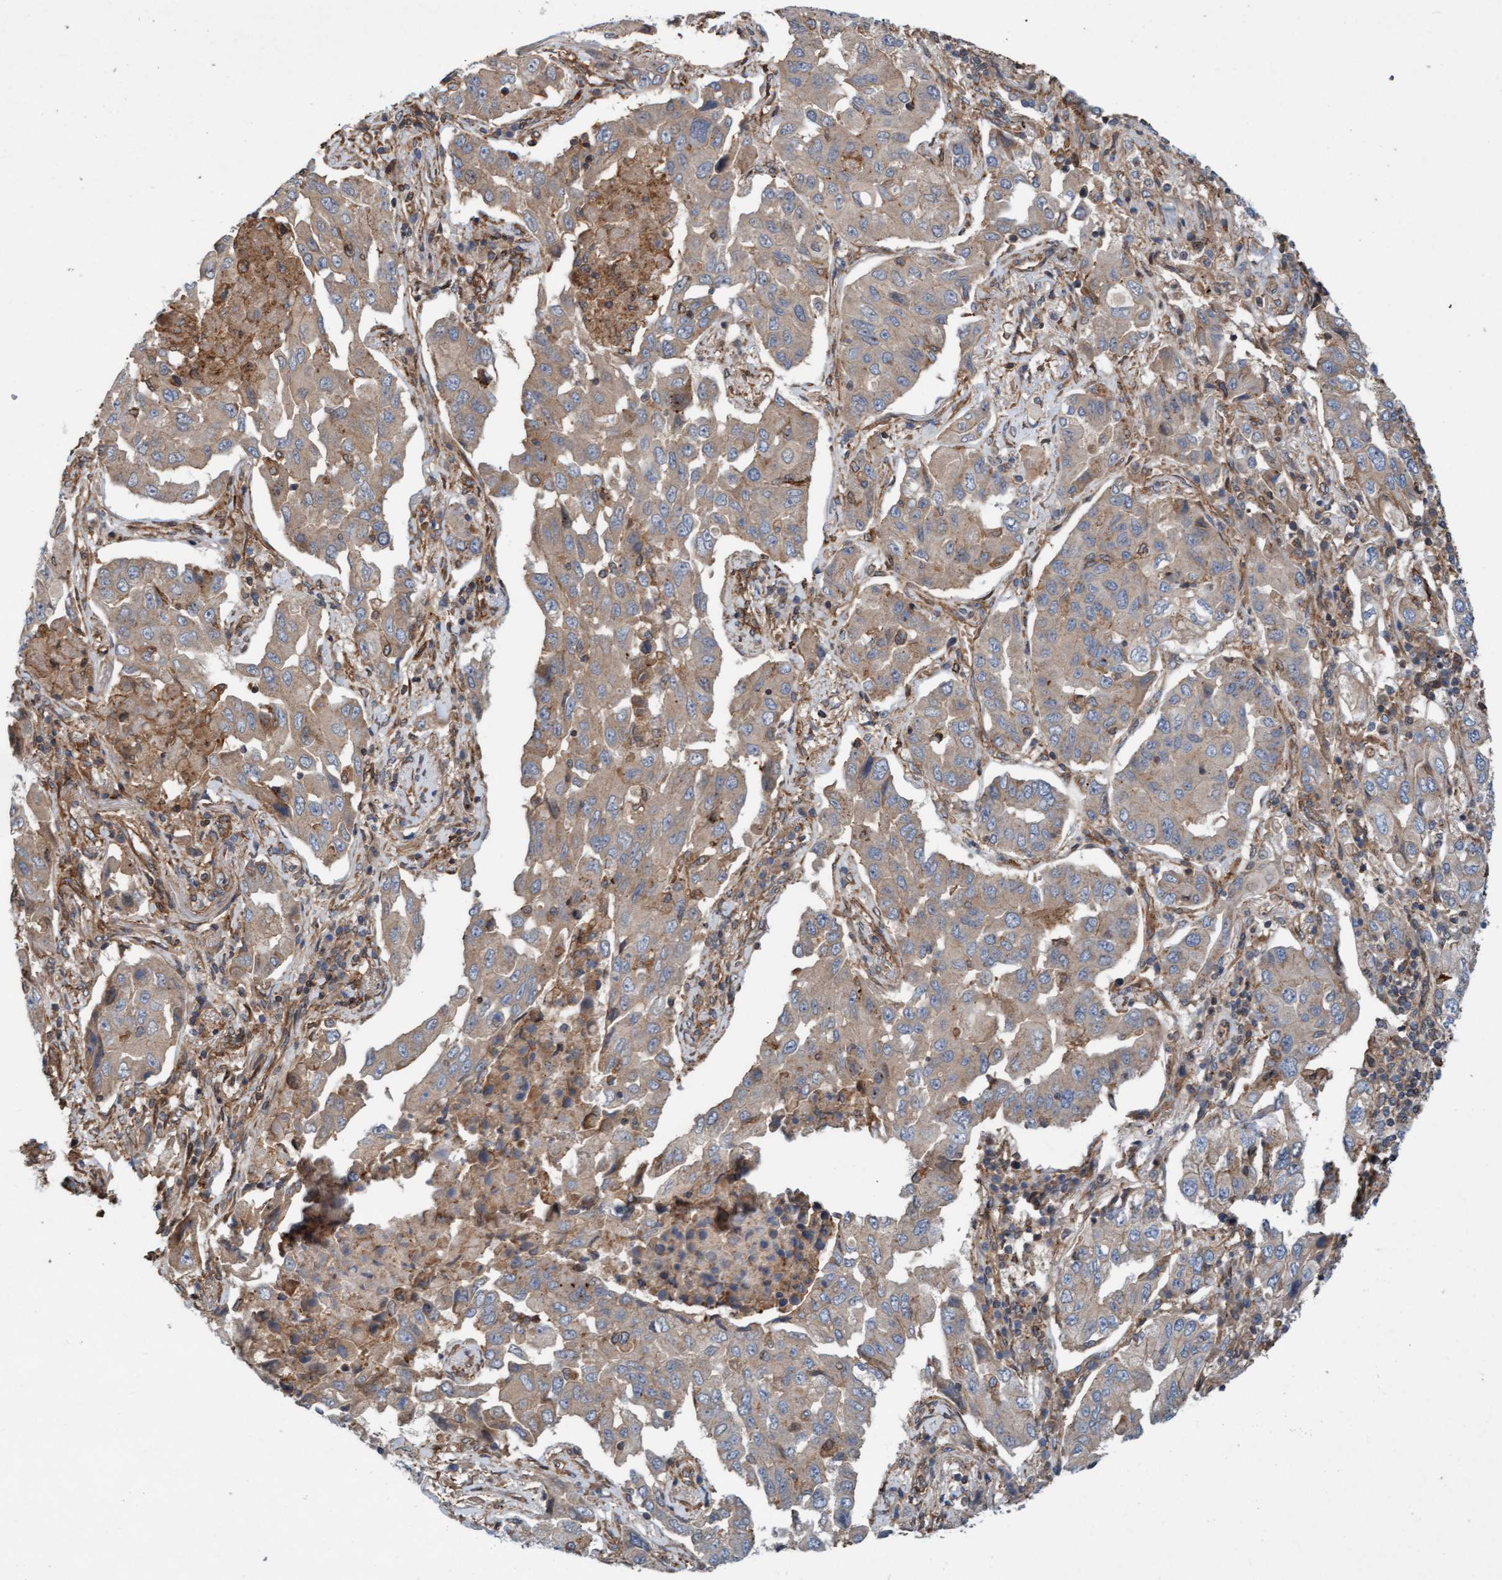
{"staining": {"intensity": "moderate", "quantity": "25%-75%", "location": "cytoplasmic/membranous,nuclear"}, "tissue": "lung cancer", "cell_type": "Tumor cells", "image_type": "cancer", "snomed": [{"axis": "morphology", "description": "Adenocarcinoma, NOS"}, {"axis": "topography", "description": "Lung"}], "caption": "Lung adenocarcinoma stained for a protein displays moderate cytoplasmic/membranous and nuclear positivity in tumor cells. The staining was performed using DAB, with brown indicating positive protein expression. Nuclei are stained blue with hematoxylin.", "gene": "ERAL1", "patient": {"sex": "female", "age": 65}}